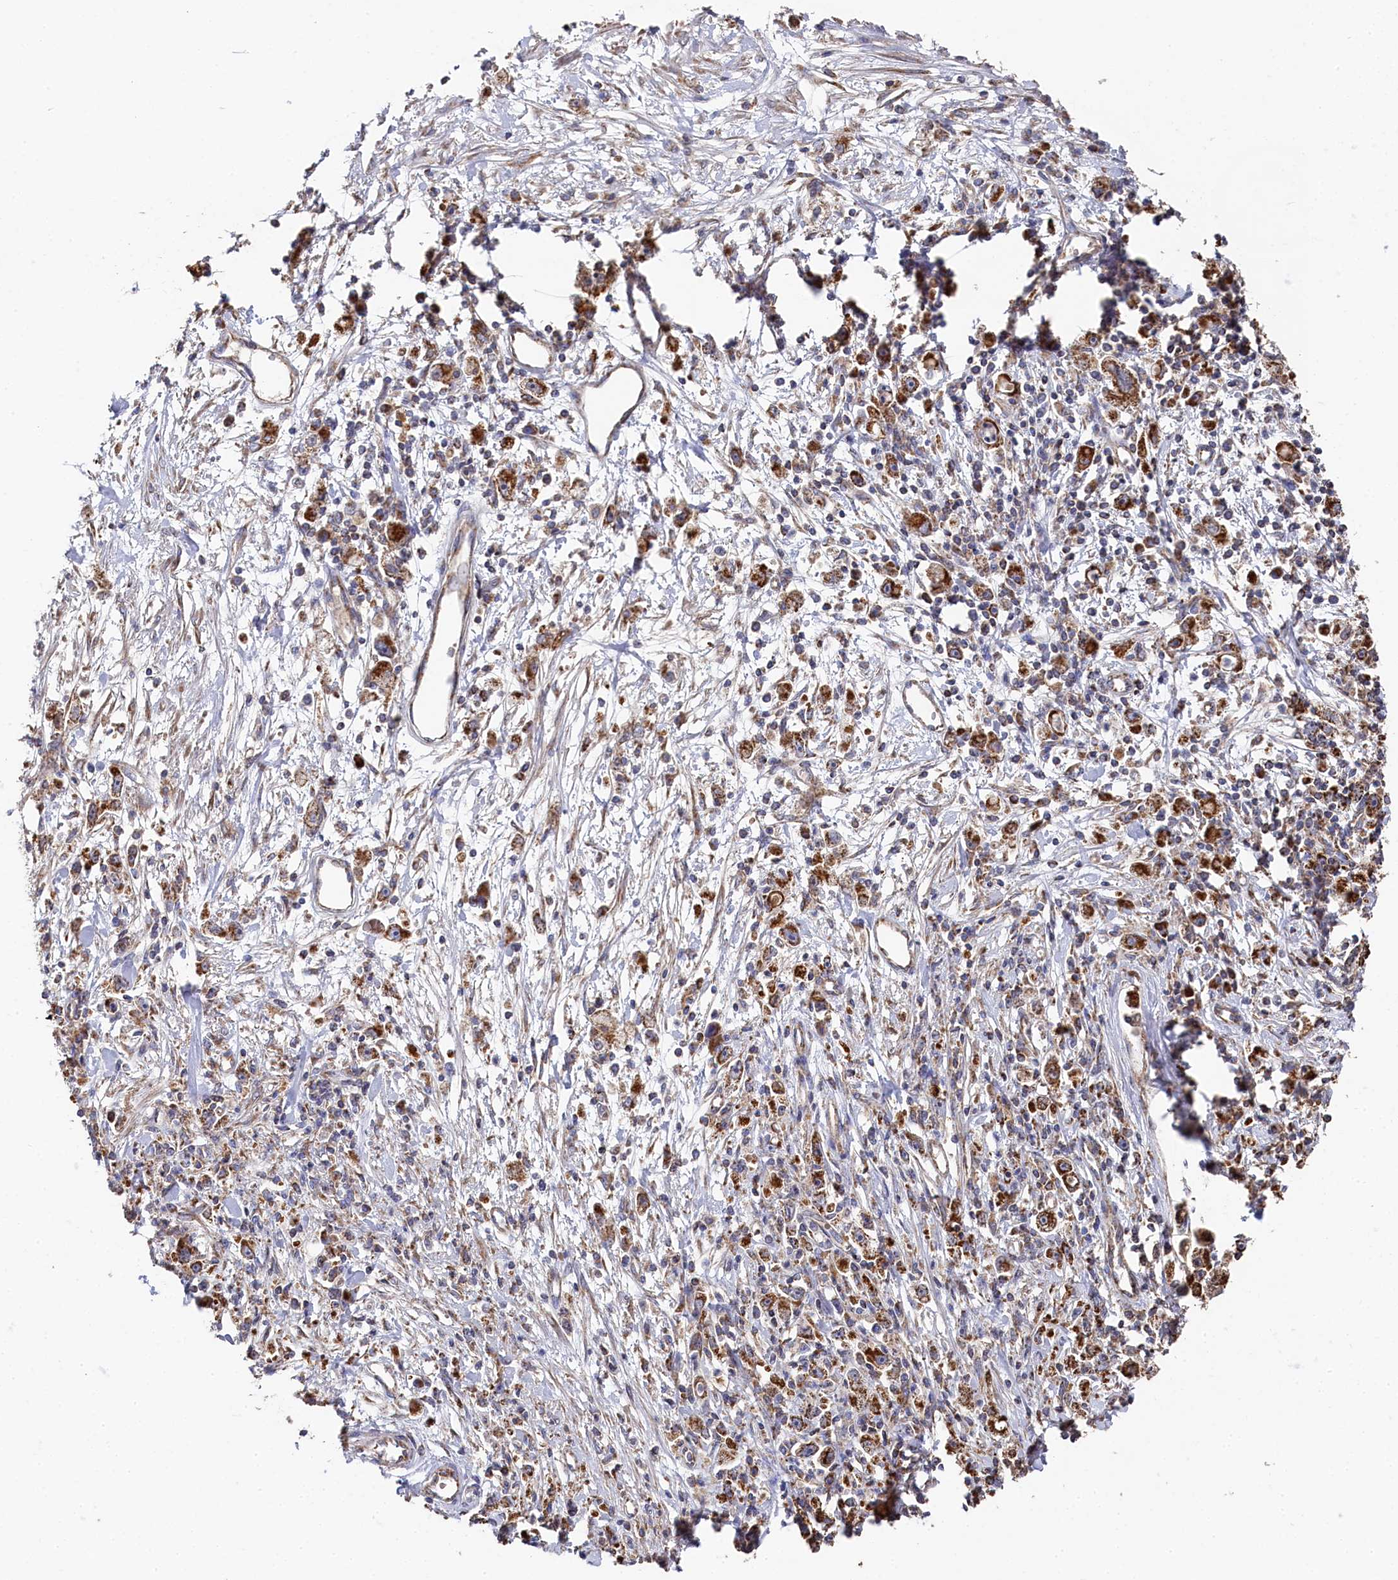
{"staining": {"intensity": "moderate", "quantity": ">75%", "location": "cytoplasmic/membranous"}, "tissue": "stomach cancer", "cell_type": "Tumor cells", "image_type": "cancer", "snomed": [{"axis": "morphology", "description": "Adenocarcinoma, NOS"}, {"axis": "topography", "description": "Stomach"}], "caption": "Human stomach cancer (adenocarcinoma) stained with a brown dye shows moderate cytoplasmic/membranous positive staining in about >75% of tumor cells.", "gene": "HAUS2", "patient": {"sex": "female", "age": 59}}